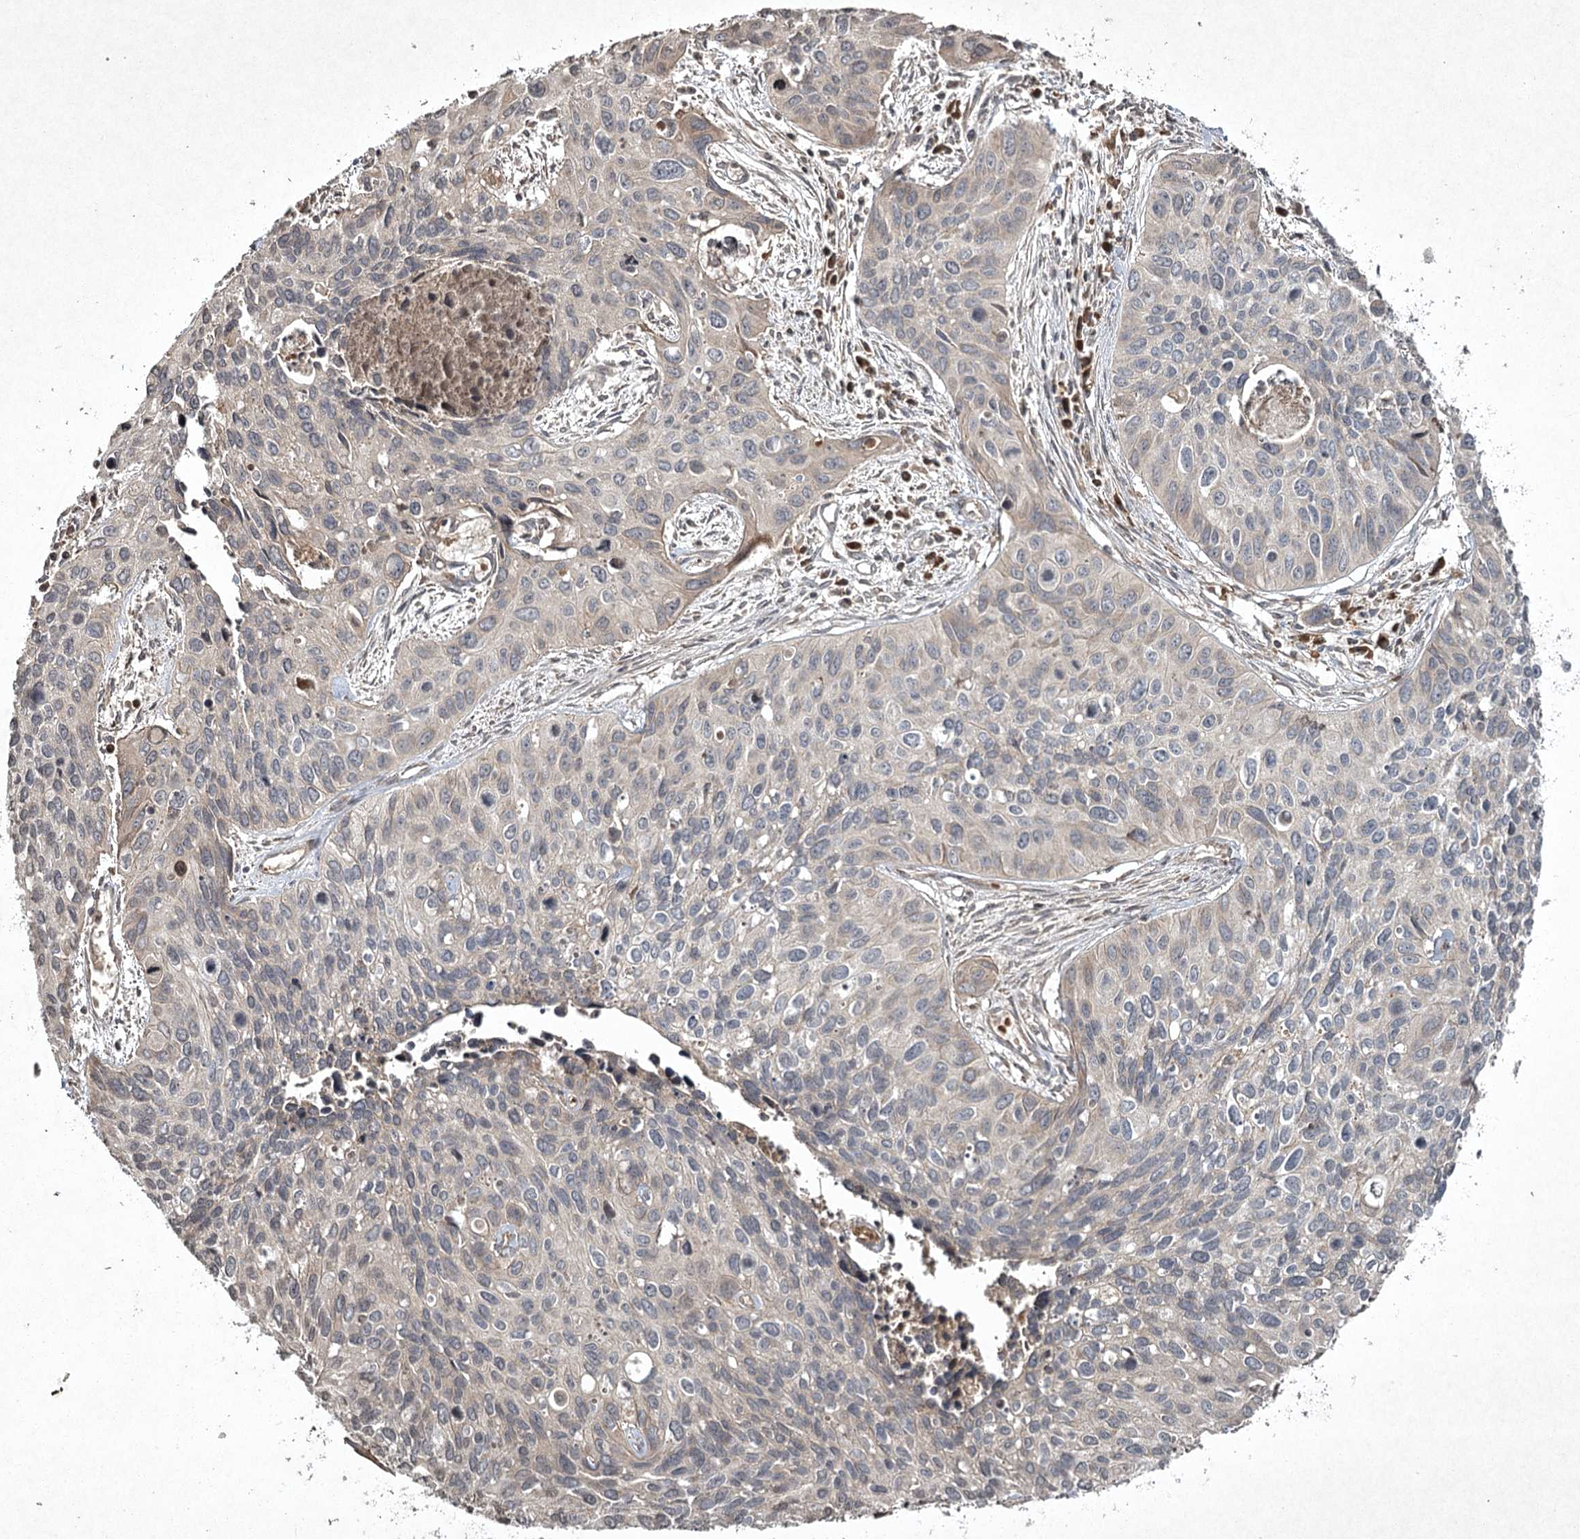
{"staining": {"intensity": "negative", "quantity": "none", "location": "none"}, "tissue": "cervical cancer", "cell_type": "Tumor cells", "image_type": "cancer", "snomed": [{"axis": "morphology", "description": "Squamous cell carcinoma, NOS"}, {"axis": "topography", "description": "Cervix"}], "caption": "The micrograph displays no staining of tumor cells in cervical cancer (squamous cell carcinoma).", "gene": "CYP2B6", "patient": {"sex": "female", "age": 55}}